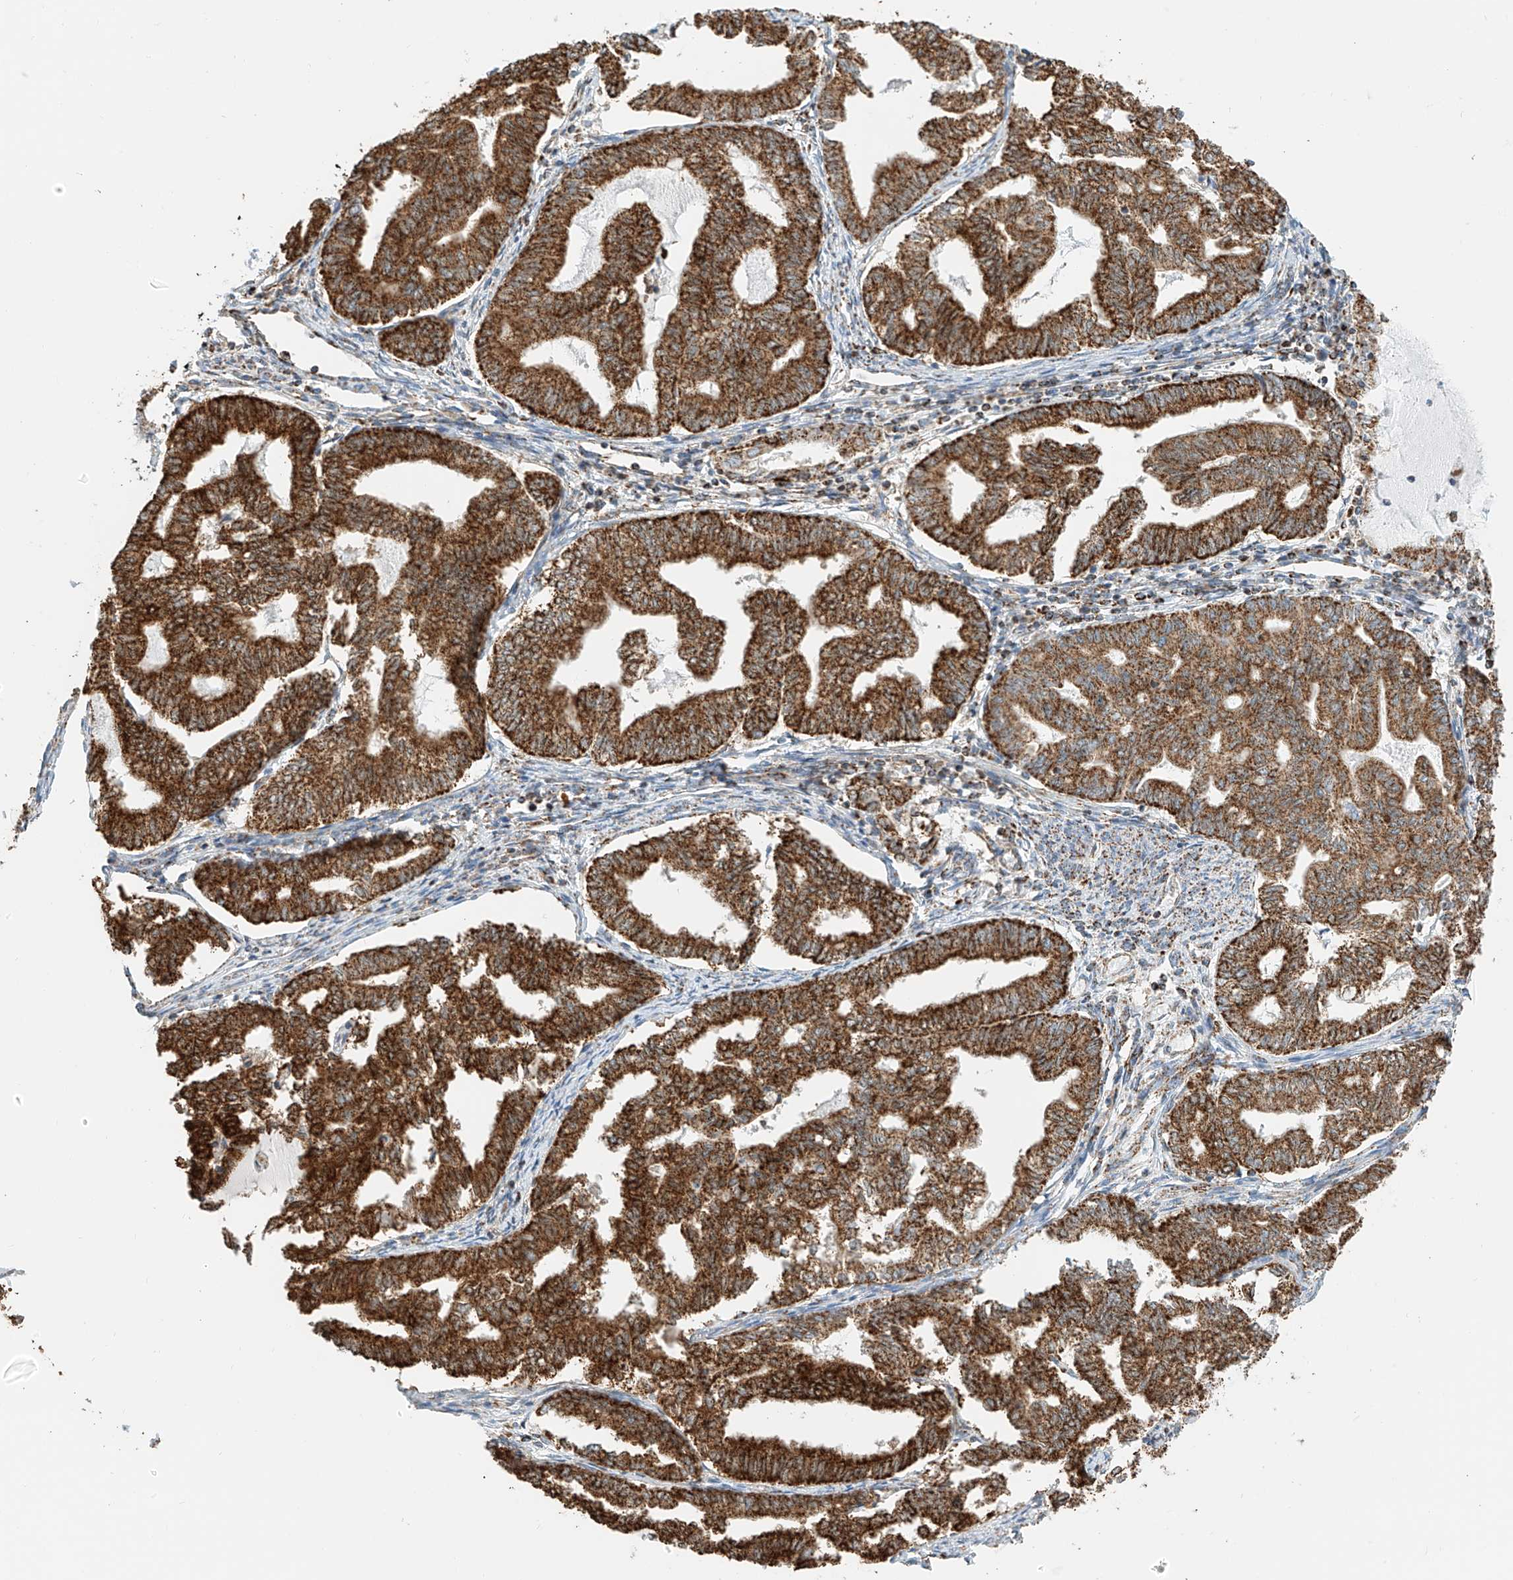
{"staining": {"intensity": "strong", "quantity": ">75%", "location": "cytoplasmic/membranous"}, "tissue": "endometrial cancer", "cell_type": "Tumor cells", "image_type": "cancer", "snomed": [{"axis": "morphology", "description": "Adenocarcinoma, NOS"}, {"axis": "topography", "description": "Endometrium"}], "caption": "The photomicrograph exhibits staining of endometrial cancer (adenocarcinoma), revealing strong cytoplasmic/membranous protein expression (brown color) within tumor cells.", "gene": "PPA2", "patient": {"sex": "female", "age": 79}}